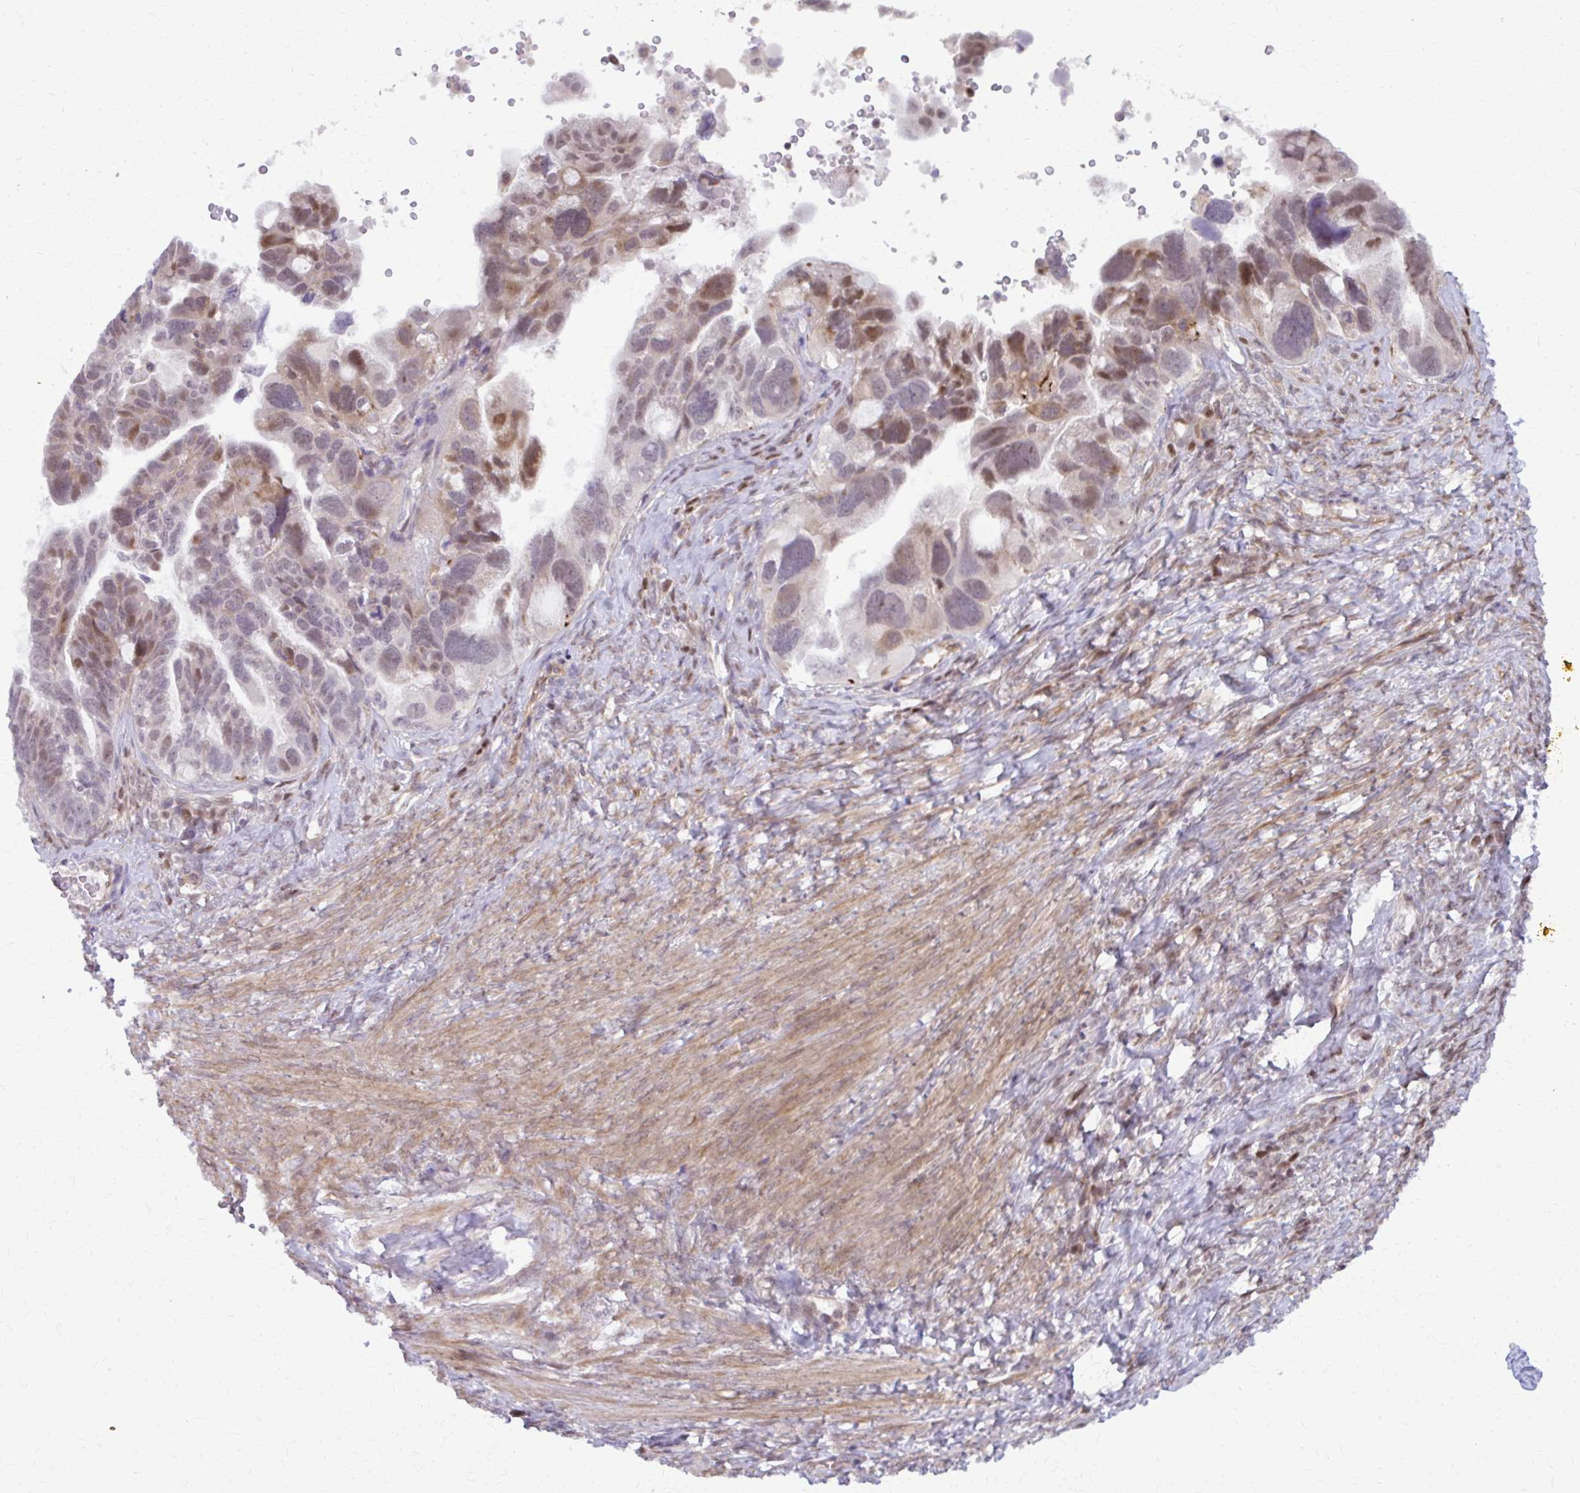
{"staining": {"intensity": "moderate", "quantity": ">75%", "location": "cytoplasmic/membranous,nuclear"}, "tissue": "ovarian cancer", "cell_type": "Tumor cells", "image_type": "cancer", "snomed": [{"axis": "morphology", "description": "Cystadenocarcinoma, serous, NOS"}, {"axis": "topography", "description": "Ovary"}], "caption": "A photomicrograph showing moderate cytoplasmic/membranous and nuclear staining in about >75% of tumor cells in serous cystadenocarcinoma (ovarian), as visualized by brown immunohistochemical staining.", "gene": "MAF1", "patient": {"sex": "female", "age": 60}}